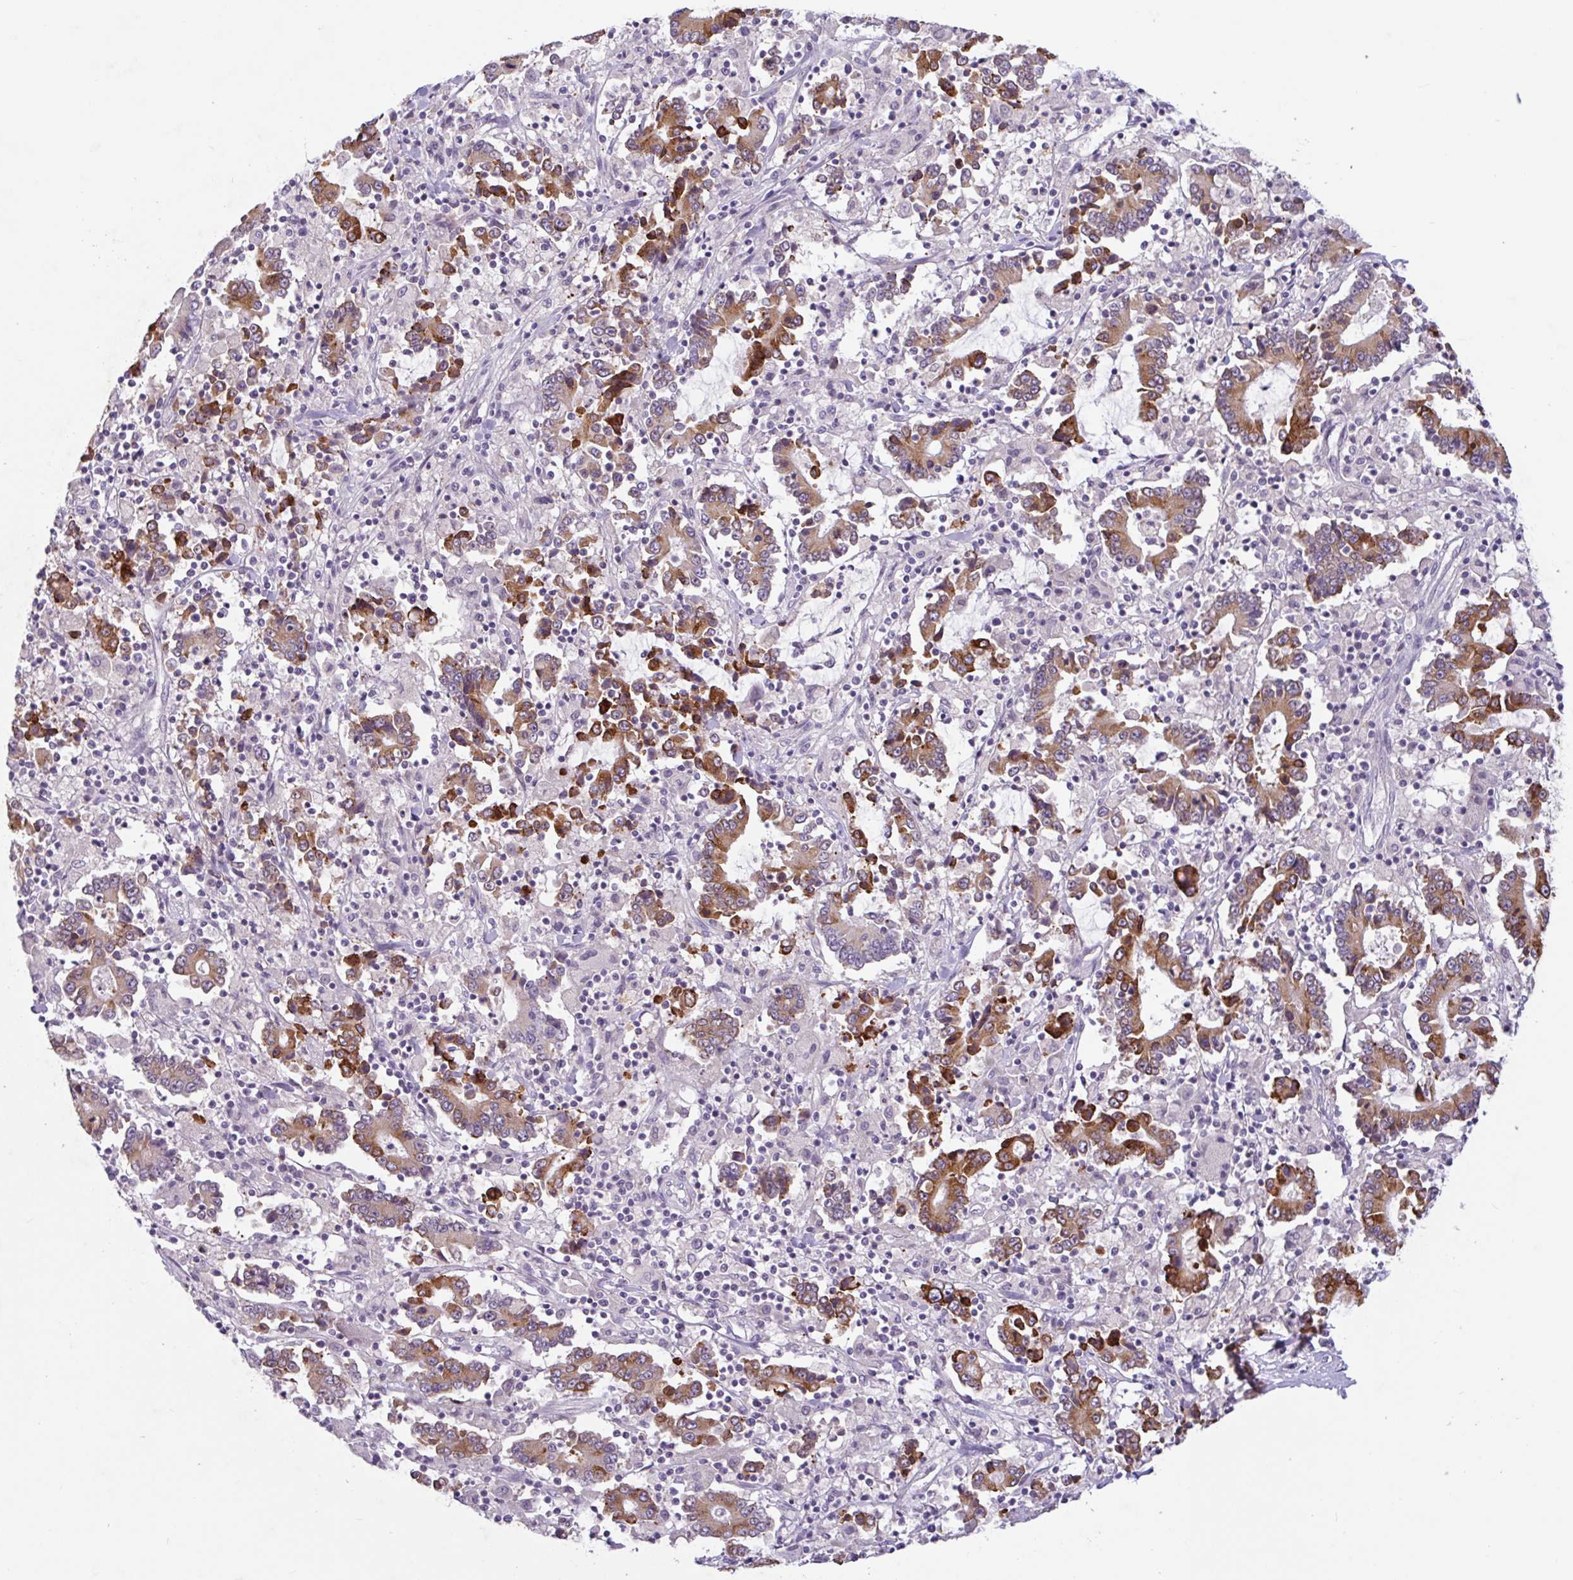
{"staining": {"intensity": "moderate", "quantity": ">75%", "location": "cytoplasmic/membranous"}, "tissue": "stomach cancer", "cell_type": "Tumor cells", "image_type": "cancer", "snomed": [{"axis": "morphology", "description": "Adenocarcinoma, NOS"}, {"axis": "topography", "description": "Stomach, upper"}], "caption": "Tumor cells show medium levels of moderate cytoplasmic/membranous positivity in about >75% of cells in human adenocarcinoma (stomach).", "gene": "CTSE", "patient": {"sex": "male", "age": 68}}